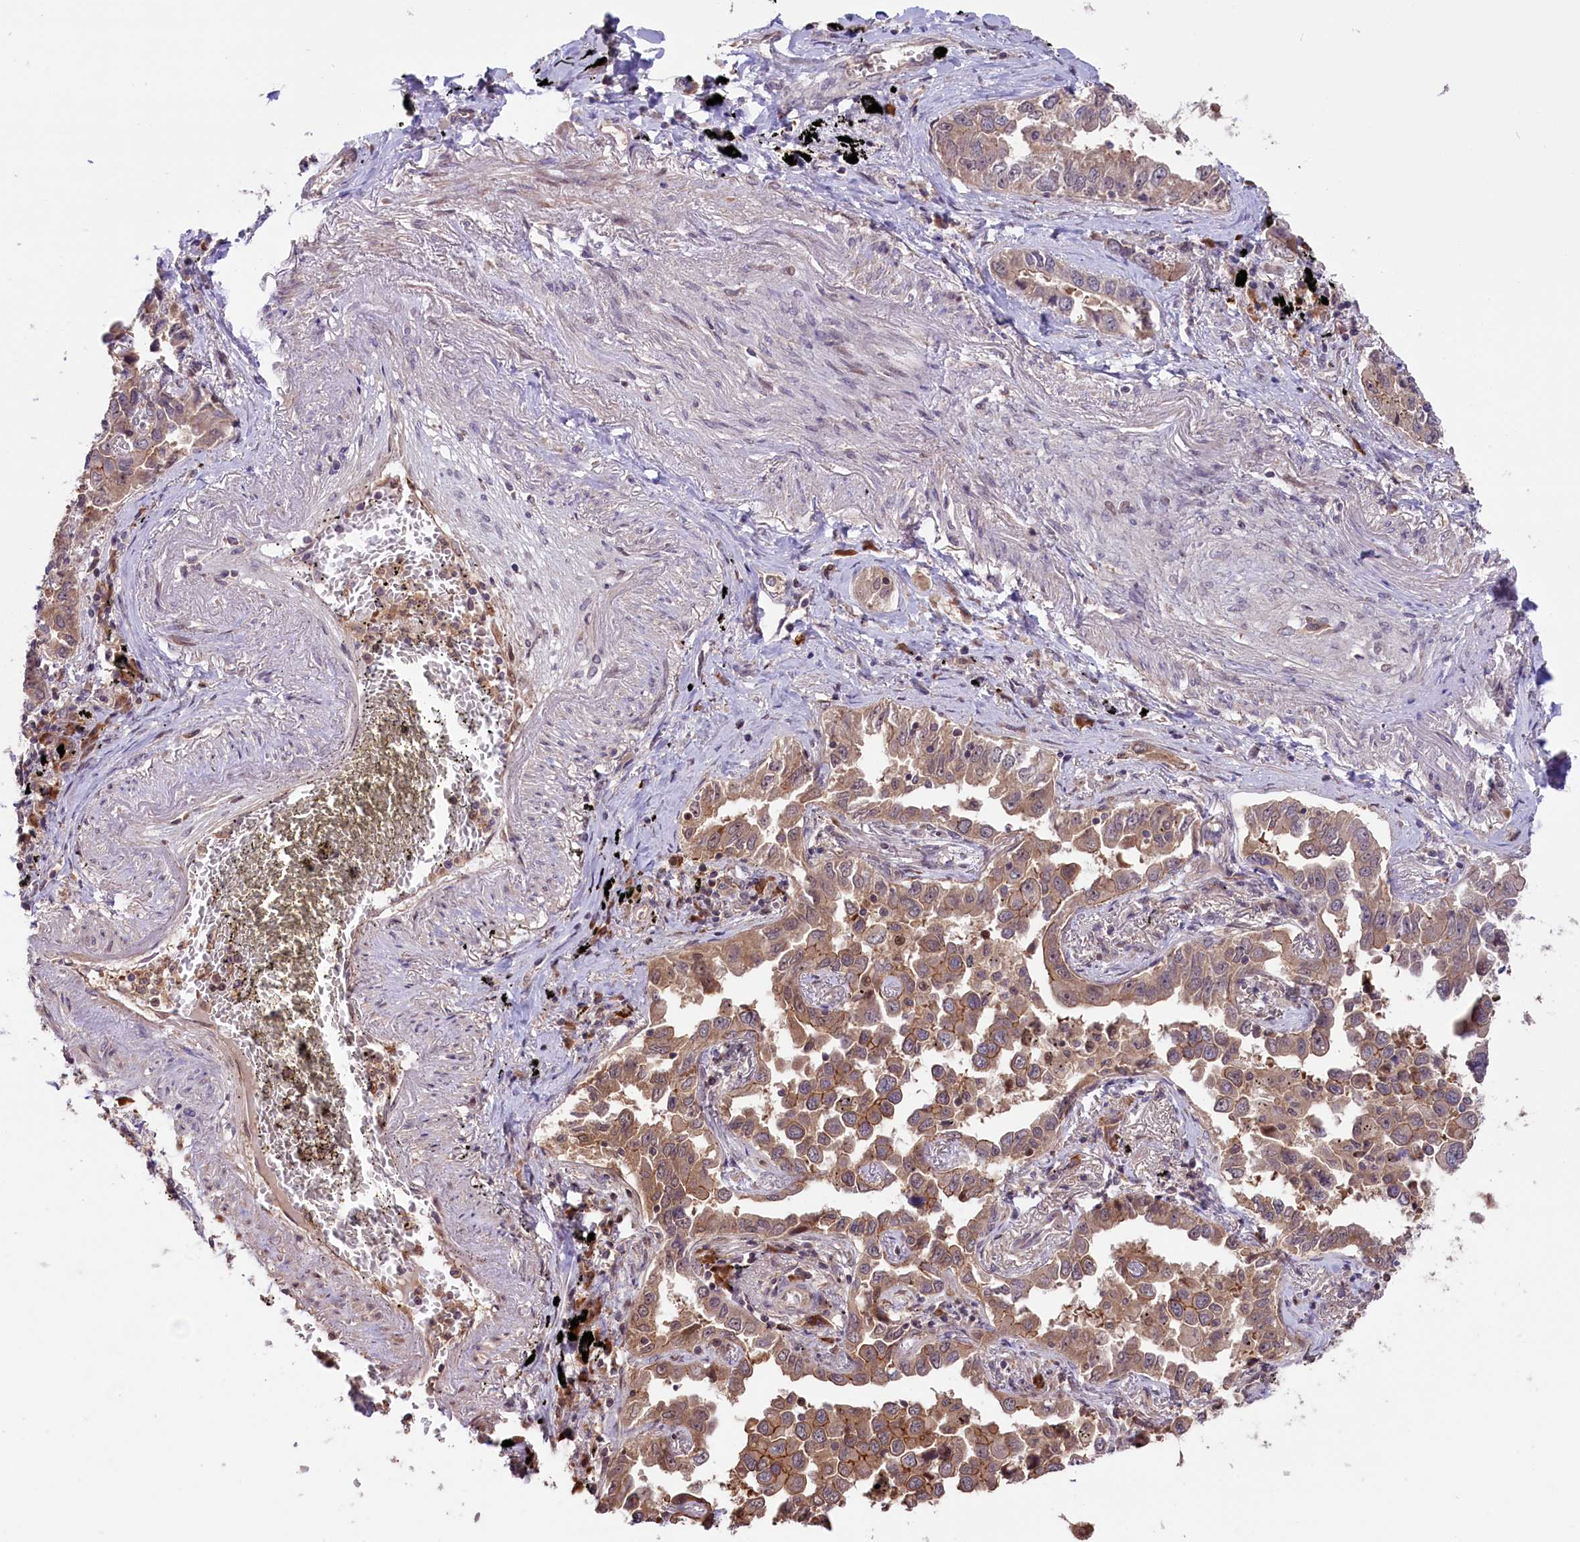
{"staining": {"intensity": "moderate", "quantity": ">75%", "location": "cytoplasmic/membranous"}, "tissue": "lung cancer", "cell_type": "Tumor cells", "image_type": "cancer", "snomed": [{"axis": "morphology", "description": "Adenocarcinoma, NOS"}, {"axis": "topography", "description": "Lung"}], "caption": "Moderate cytoplasmic/membranous staining for a protein is appreciated in approximately >75% of tumor cells of lung cancer using immunohistochemistry (IHC).", "gene": "RIC8A", "patient": {"sex": "male", "age": 67}}